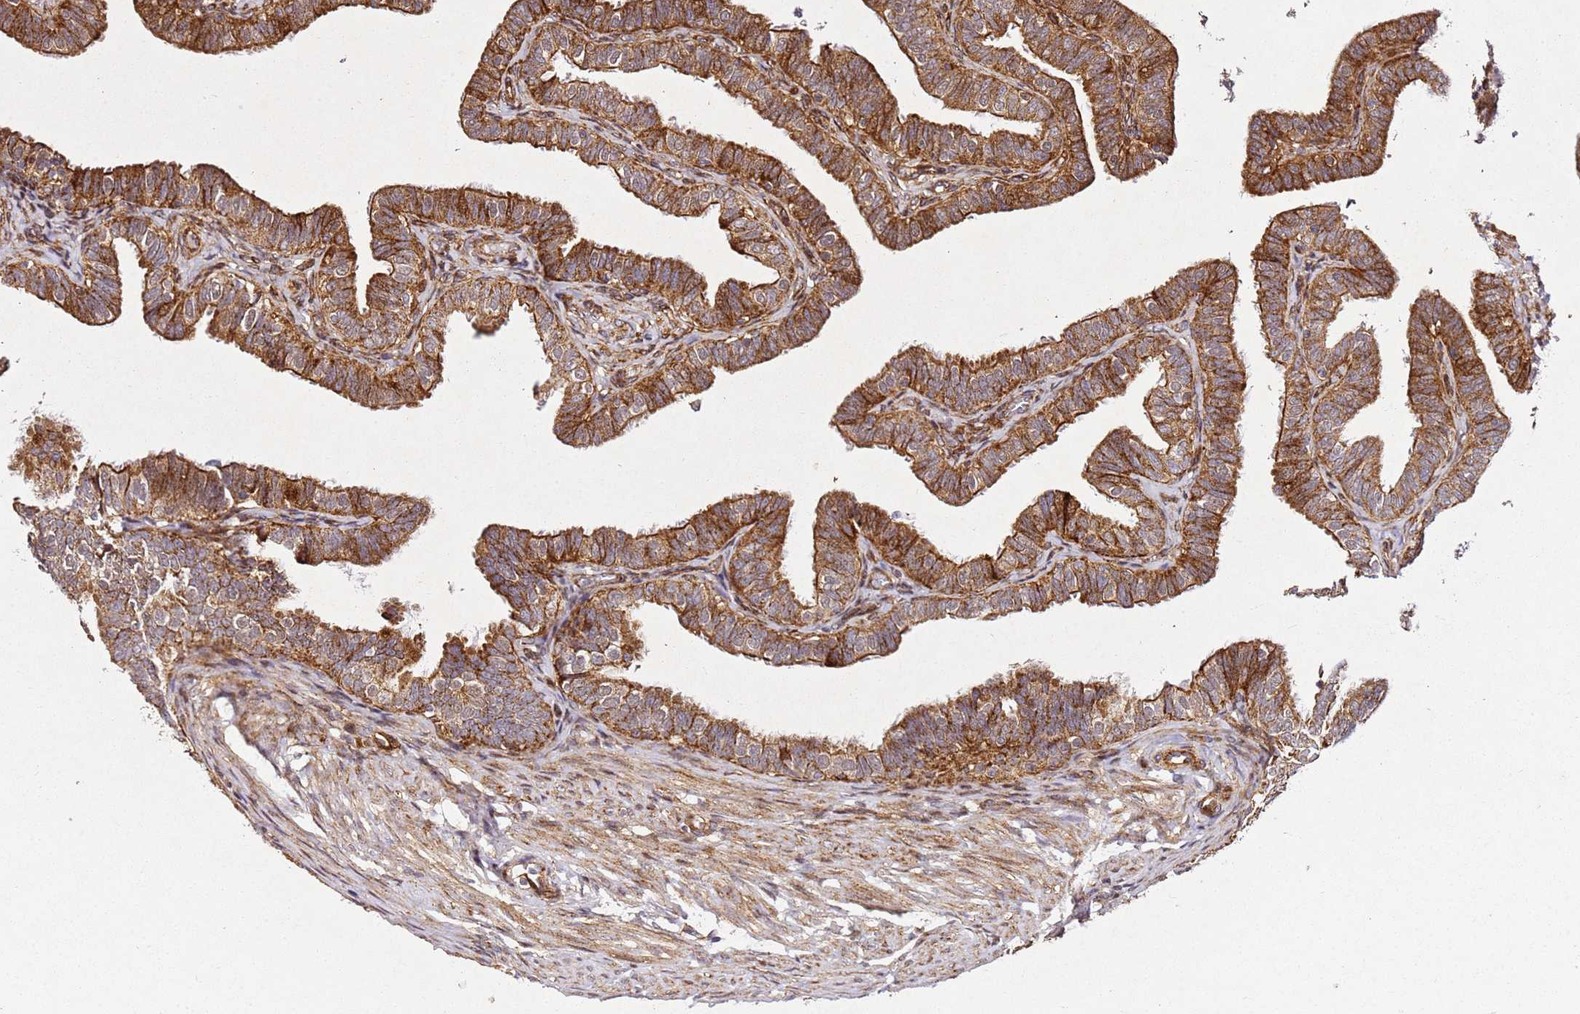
{"staining": {"intensity": "strong", "quantity": ">75%", "location": "cytoplasmic/membranous"}, "tissue": "fallopian tube", "cell_type": "Glandular cells", "image_type": "normal", "snomed": [{"axis": "morphology", "description": "Normal tissue, NOS"}, {"axis": "topography", "description": "Fallopian tube"}], "caption": "IHC (DAB (3,3'-diaminobenzidine)) staining of benign fallopian tube shows strong cytoplasmic/membranous protein expression in approximately >75% of glandular cells. The staining was performed using DAB (3,3'-diaminobenzidine) to visualize the protein expression in brown, while the nuclei were stained in blue with hematoxylin (Magnification: 20x).", "gene": "ZNF296", "patient": {"sex": "female", "age": 39}}